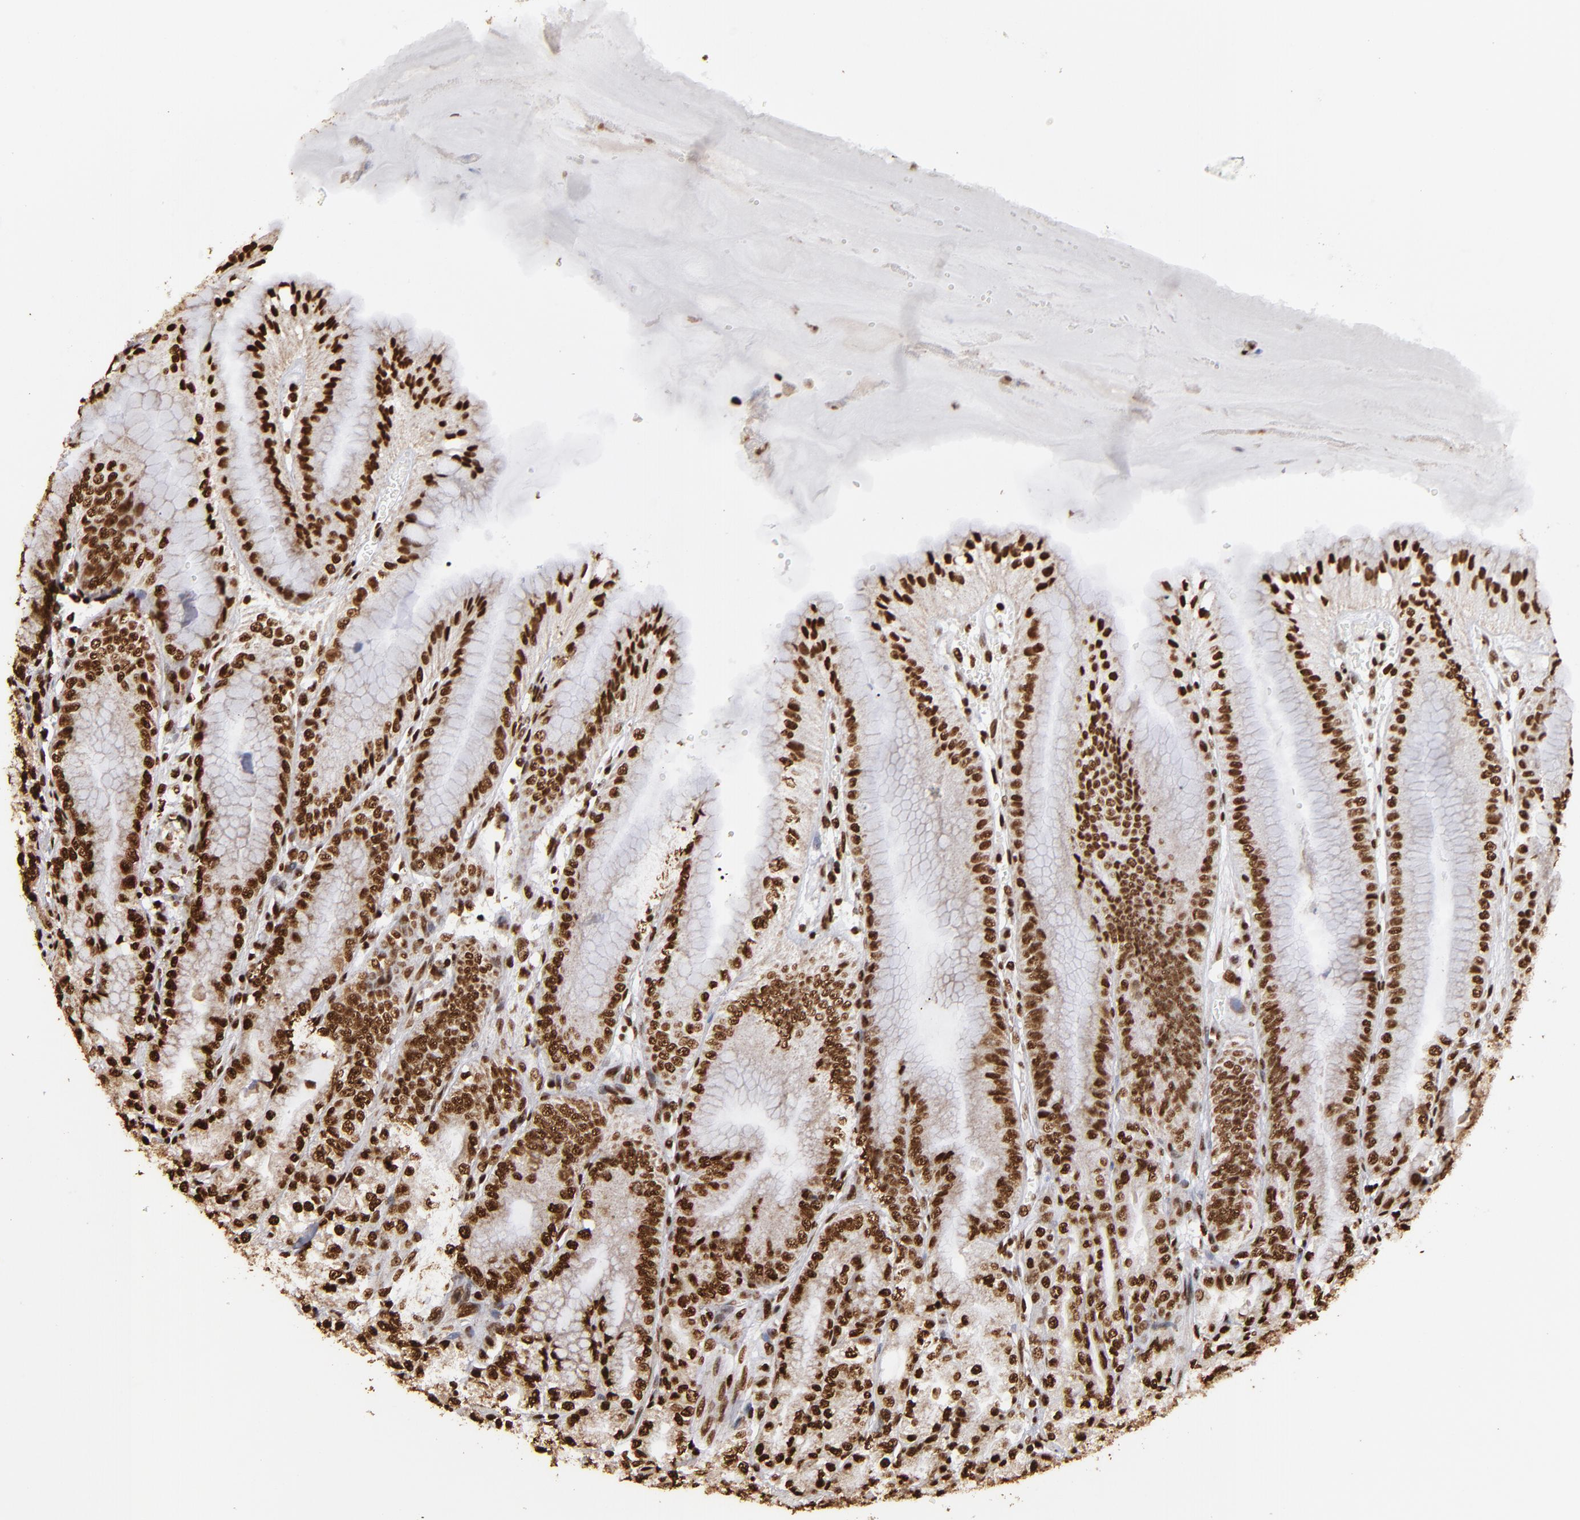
{"staining": {"intensity": "strong", "quantity": ">75%", "location": "nuclear"}, "tissue": "stomach", "cell_type": "Glandular cells", "image_type": "normal", "snomed": [{"axis": "morphology", "description": "Normal tissue, NOS"}, {"axis": "topography", "description": "Stomach, lower"}], "caption": "This image shows immunohistochemistry staining of normal human stomach, with high strong nuclear expression in approximately >75% of glandular cells.", "gene": "ILF3", "patient": {"sex": "male", "age": 71}}